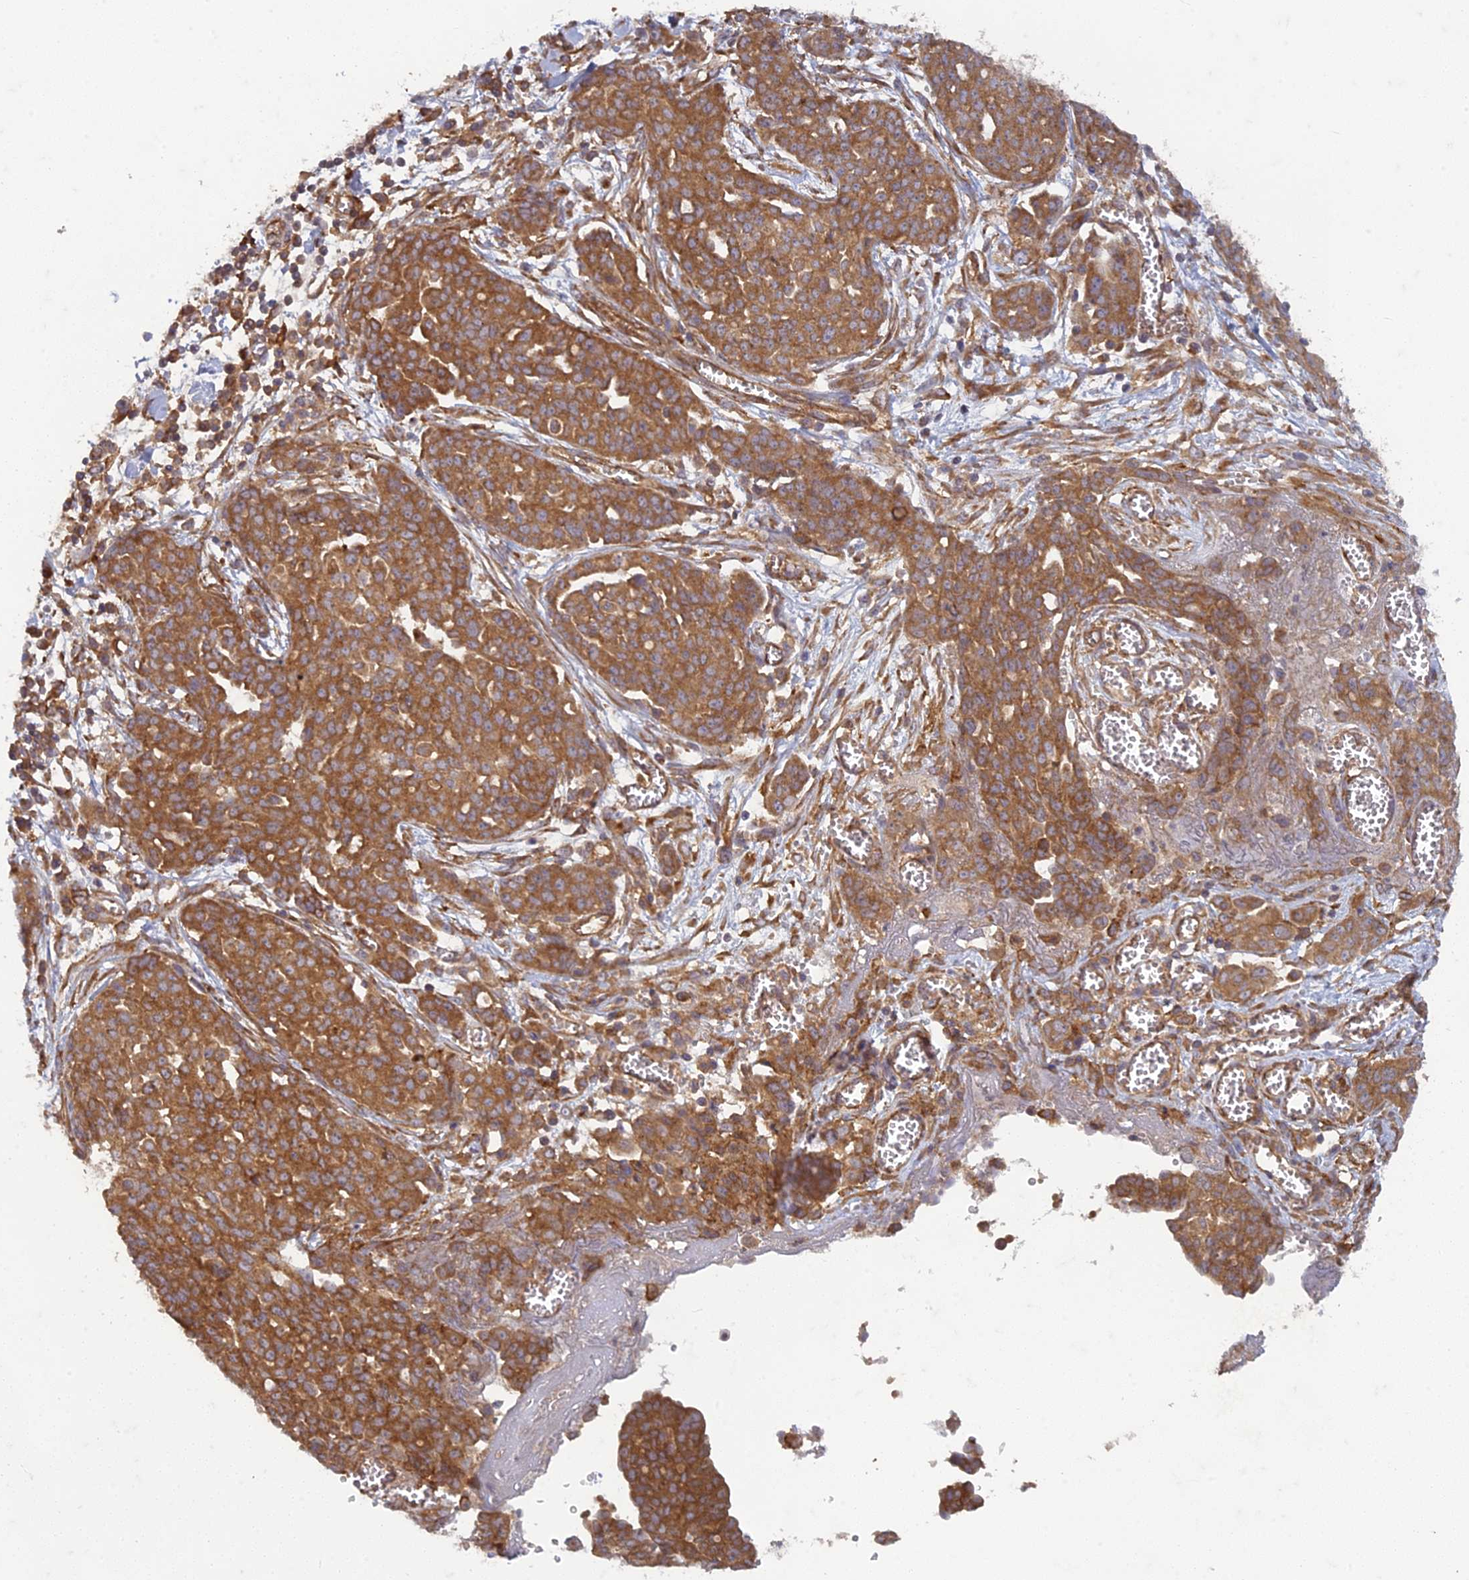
{"staining": {"intensity": "strong", "quantity": ">75%", "location": "cytoplasmic/membranous"}, "tissue": "ovarian cancer", "cell_type": "Tumor cells", "image_type": "cancer", "snomed": [{"axis": "morphology", "description": "Cystadenocarcinoma, serous, NOS"}, {"axis": "topography", "description": "Soft tissue"}, {"axis": "topography", "description": "Ovary"}], "caption": "Brown immunohistochemical staining in ovarian serous cystadenocarcinoma displays strong cytoplasmic/membranous staining in approximately >75% of tumor cells. (Brightfield microscopy of DAB IHC at high magnification).", "gene": "TCF25", "patient": {"sex": "female", "age": 57}}